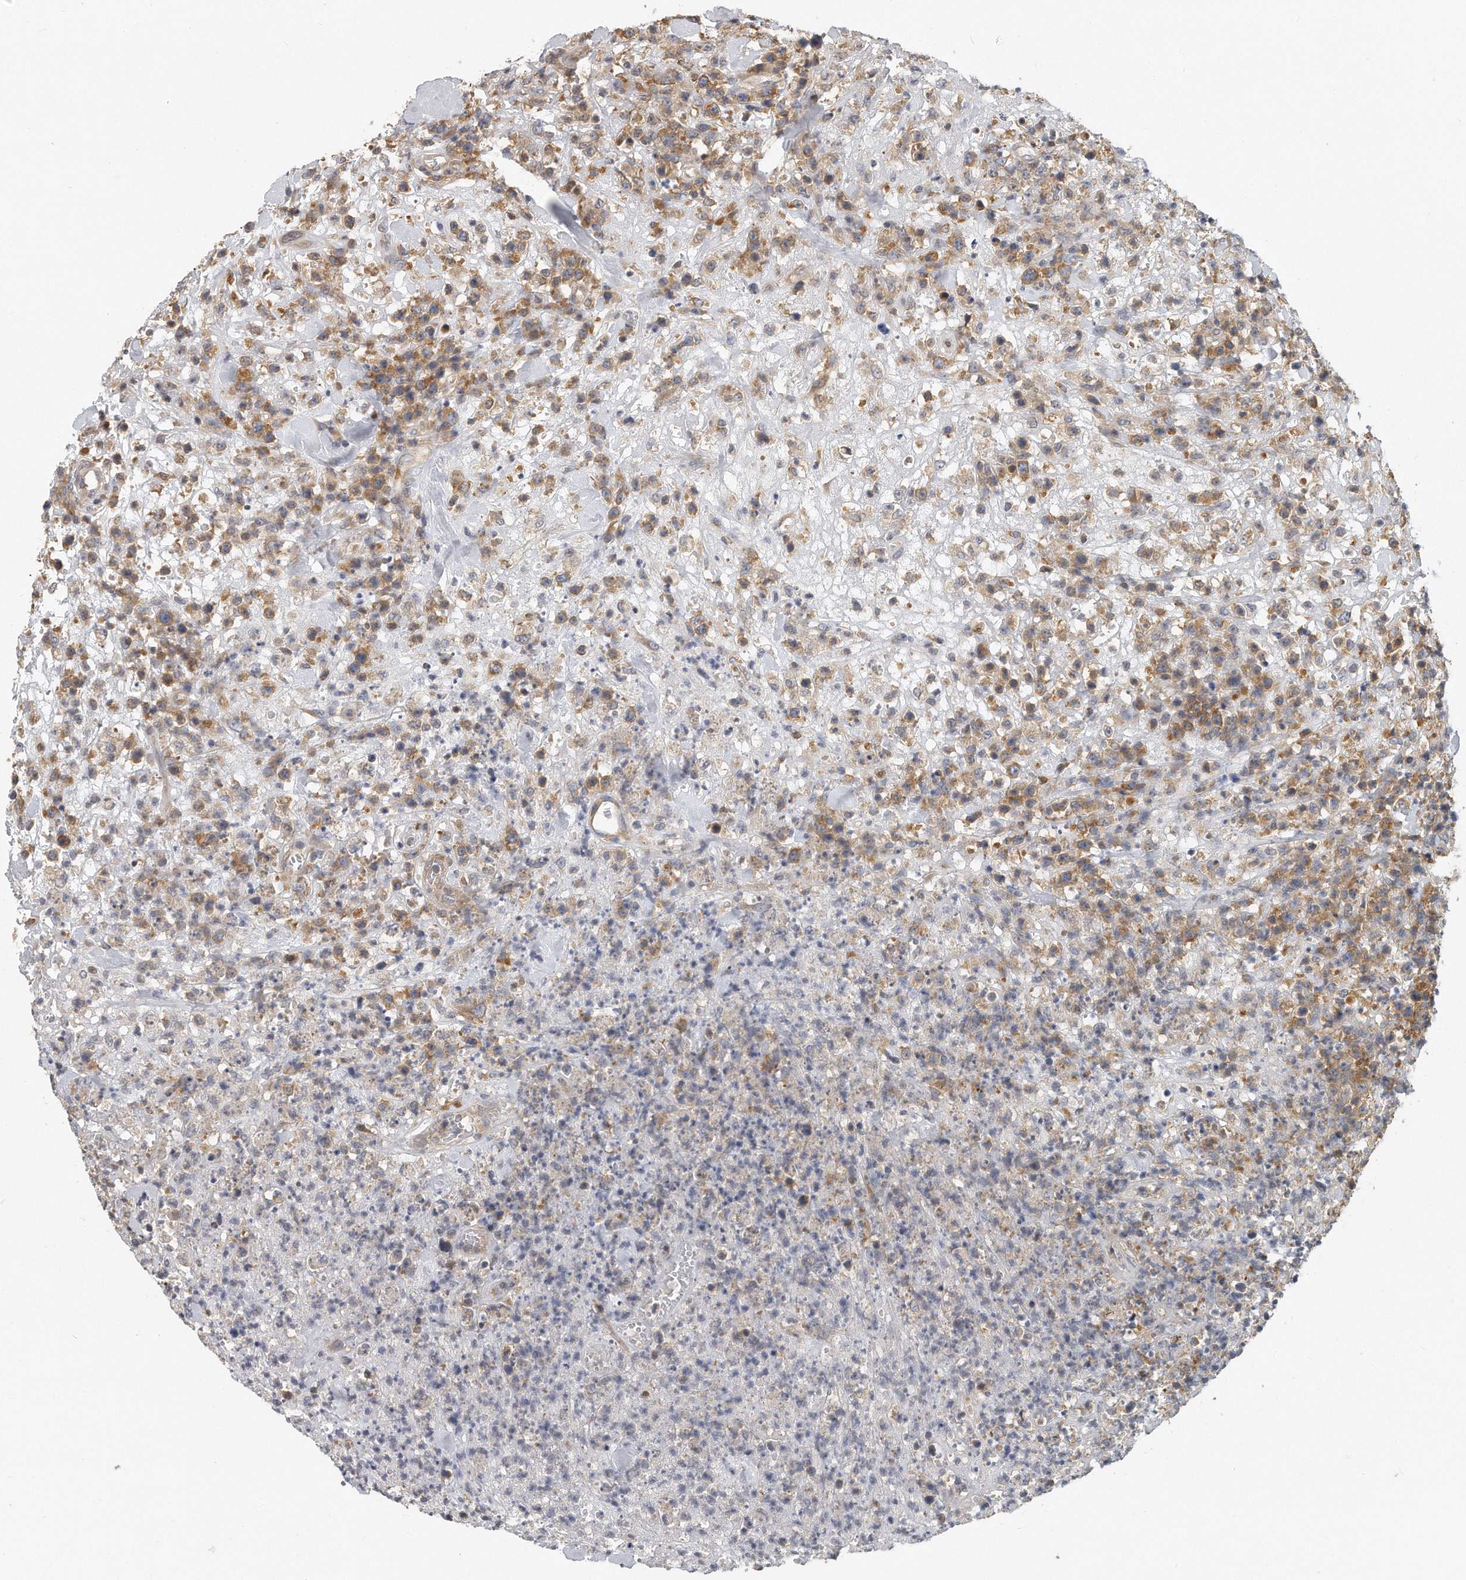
{"staining": {"intensity": "moderate", "quantity": ">75%", "location": "cytoplasmic/membranous"}, "tissue": "lymphoma", "cell_type": "Tumor cells", "image_type": "cancer", "snomed": [{"axis": "morphology", "description": "Malignant lymphoma, non-Hodgkin's type, High grade"}, {"axis": "topography", "description": "Colon"}], "caption": "A brown stain labels moderate cytoplasmic/membranous positivity of a protein in malignant lymphoma, non-Hodgkin's type (high-grade) tumor cells. Using DAB (brown) and hematoxylin (blue) stains, captured at high magnification using brightfield microscopy.", "gene": "EIF3I", "patient": {"sex": "female", "age": 53}}